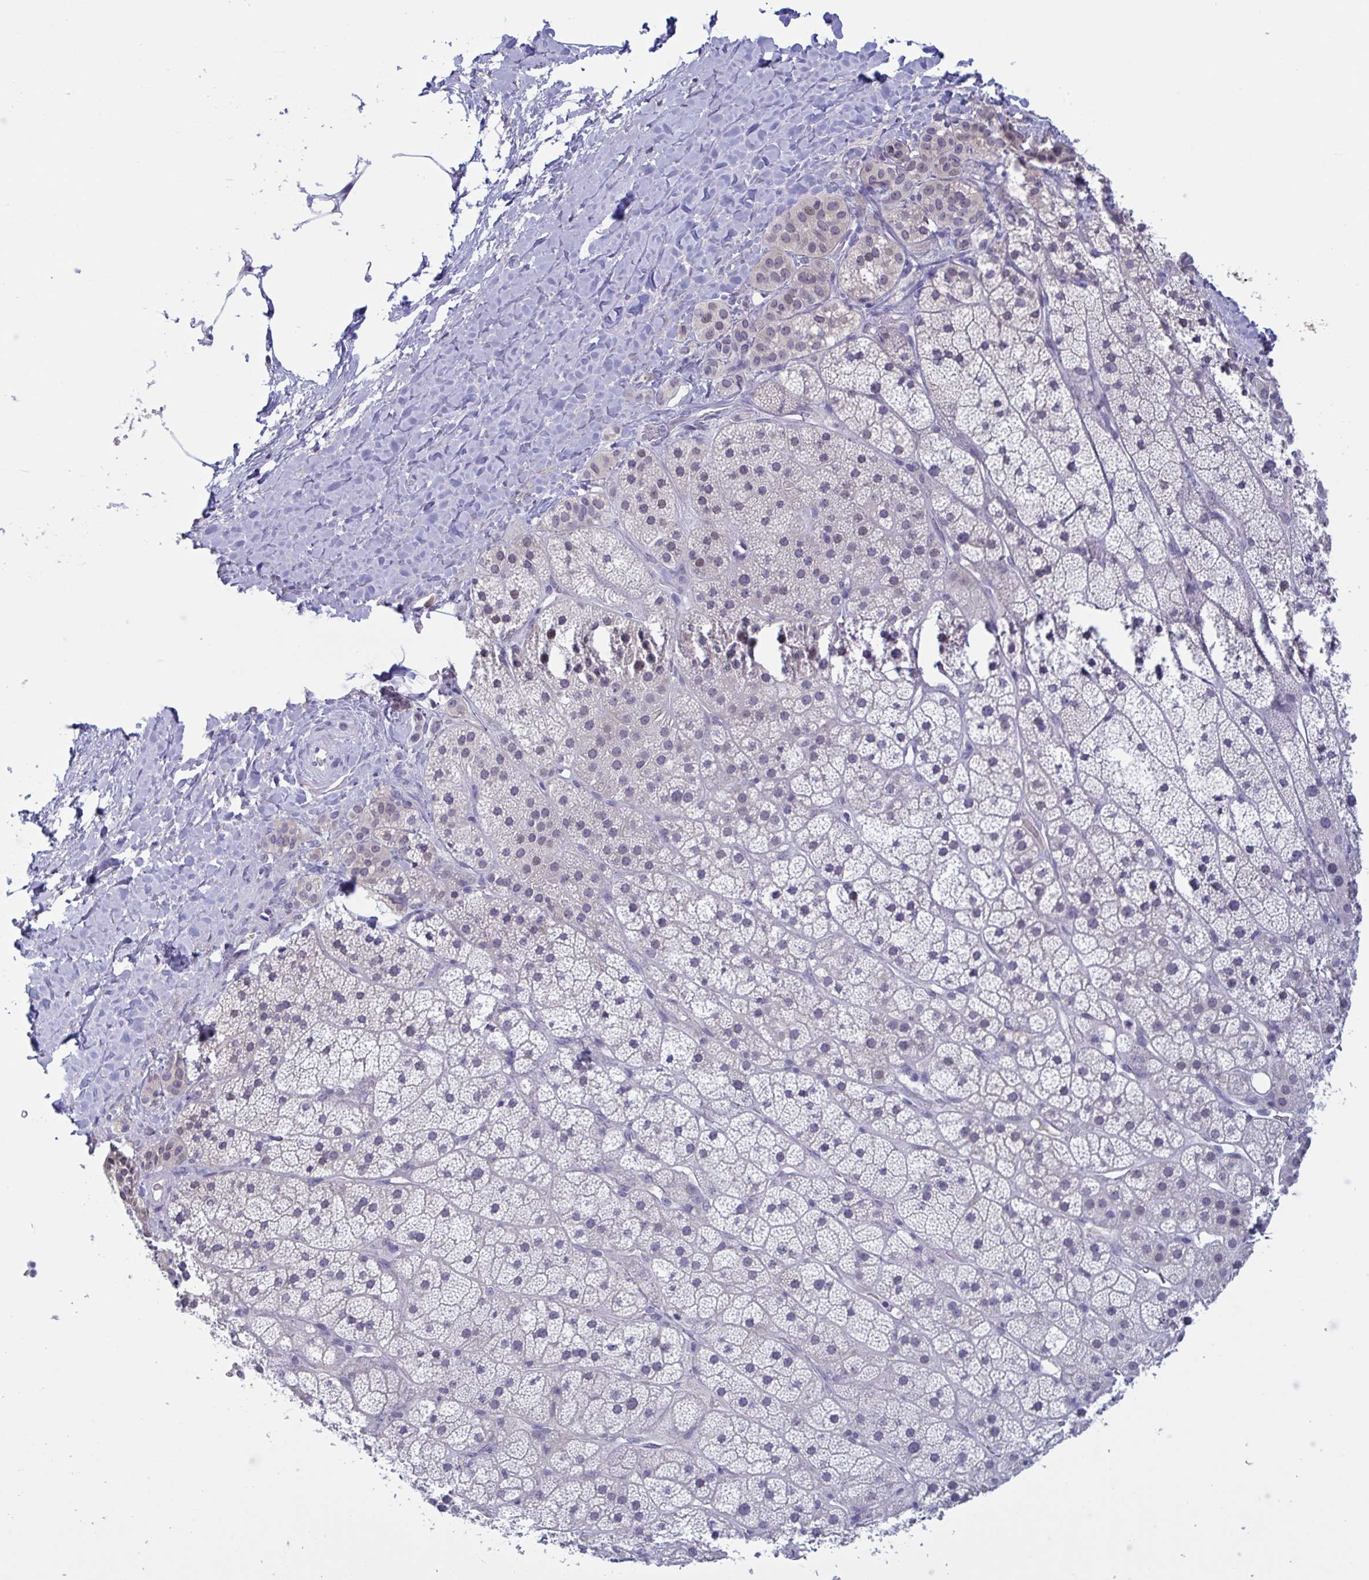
{"staining": {"intensity": "negative", "quantity": "none", "location": "none"}, "tissue": "adrenal gland", "cell_type": "Glandular cells", "image_type": "normal", "snomed": [{"axis": "morphology", "description": "Normal tissue, NOS"}, {"axis": "topography", "description": "Adrenal gland"}], "caption": "Immunohistochemistry (IHC) photomicrograph of normal human adrenal gland stained for a protein (brown), which reveals no expression in glandular cells.", "gene": "SERPINB13", "patient": {"sex": "male", "age": 57}}